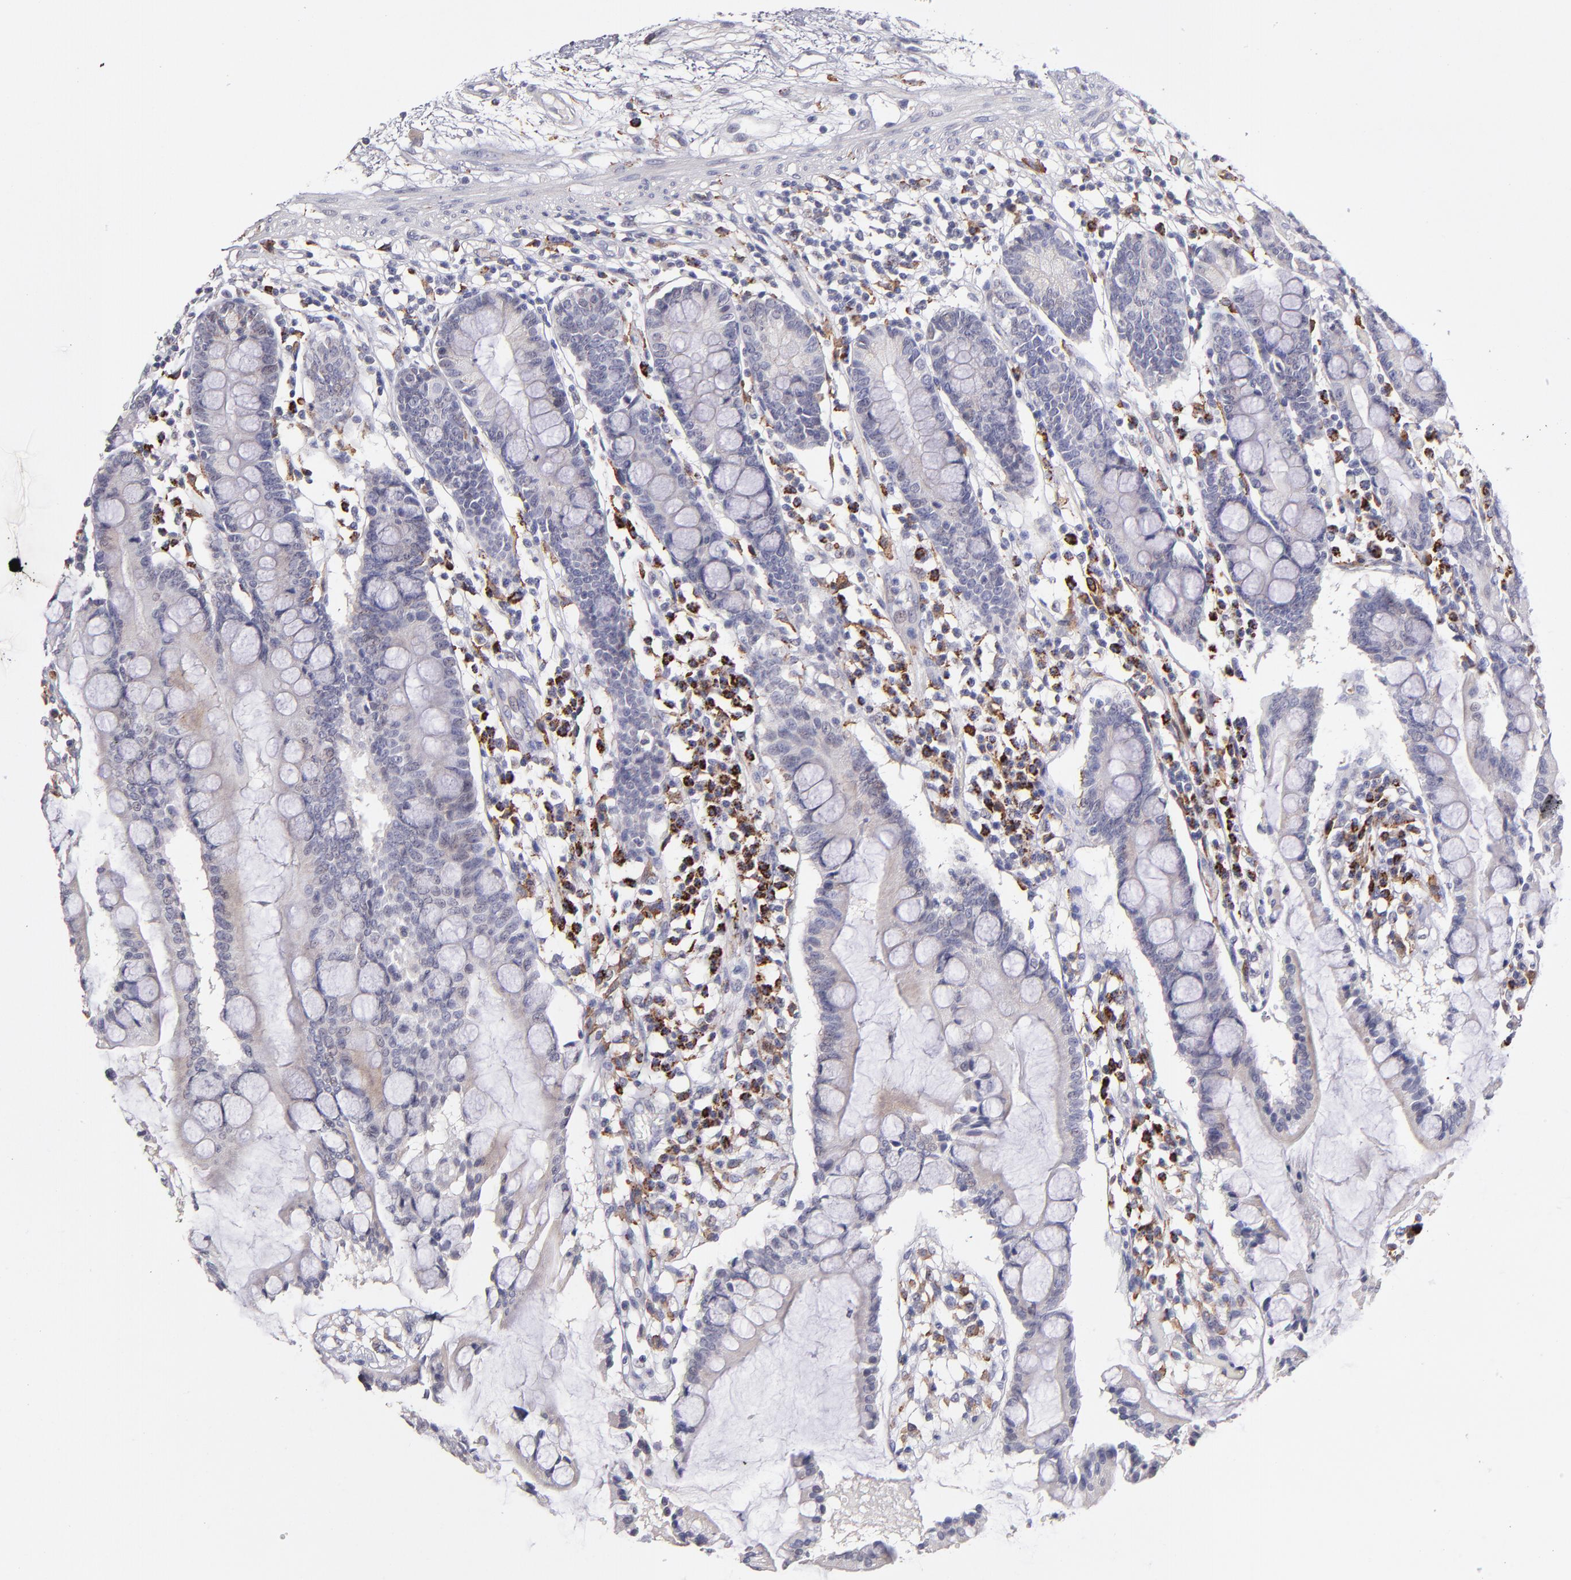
{"staining": {"intensity": "weak", "quantity": ">75%", "location": "cytoplasmic/membranous"}, "tissue": "small intestine", "cell_type": "Glandular cells", "image_type": "normal", "snomed": [{"axis": "morphology", "description": "Normal tissue, NOS"}, {"axis": "topography", "description": "Small intestine"}], "caption": "A low amount of weak cytoplasmic/membranous staining is seen in about >75% of glandular cells in unremarkable small intestine. The protein is shown in brown color, while the nuclei are stained blue.", "gene": "GLDC", "patient": {"sex": "female", "age": 51}}